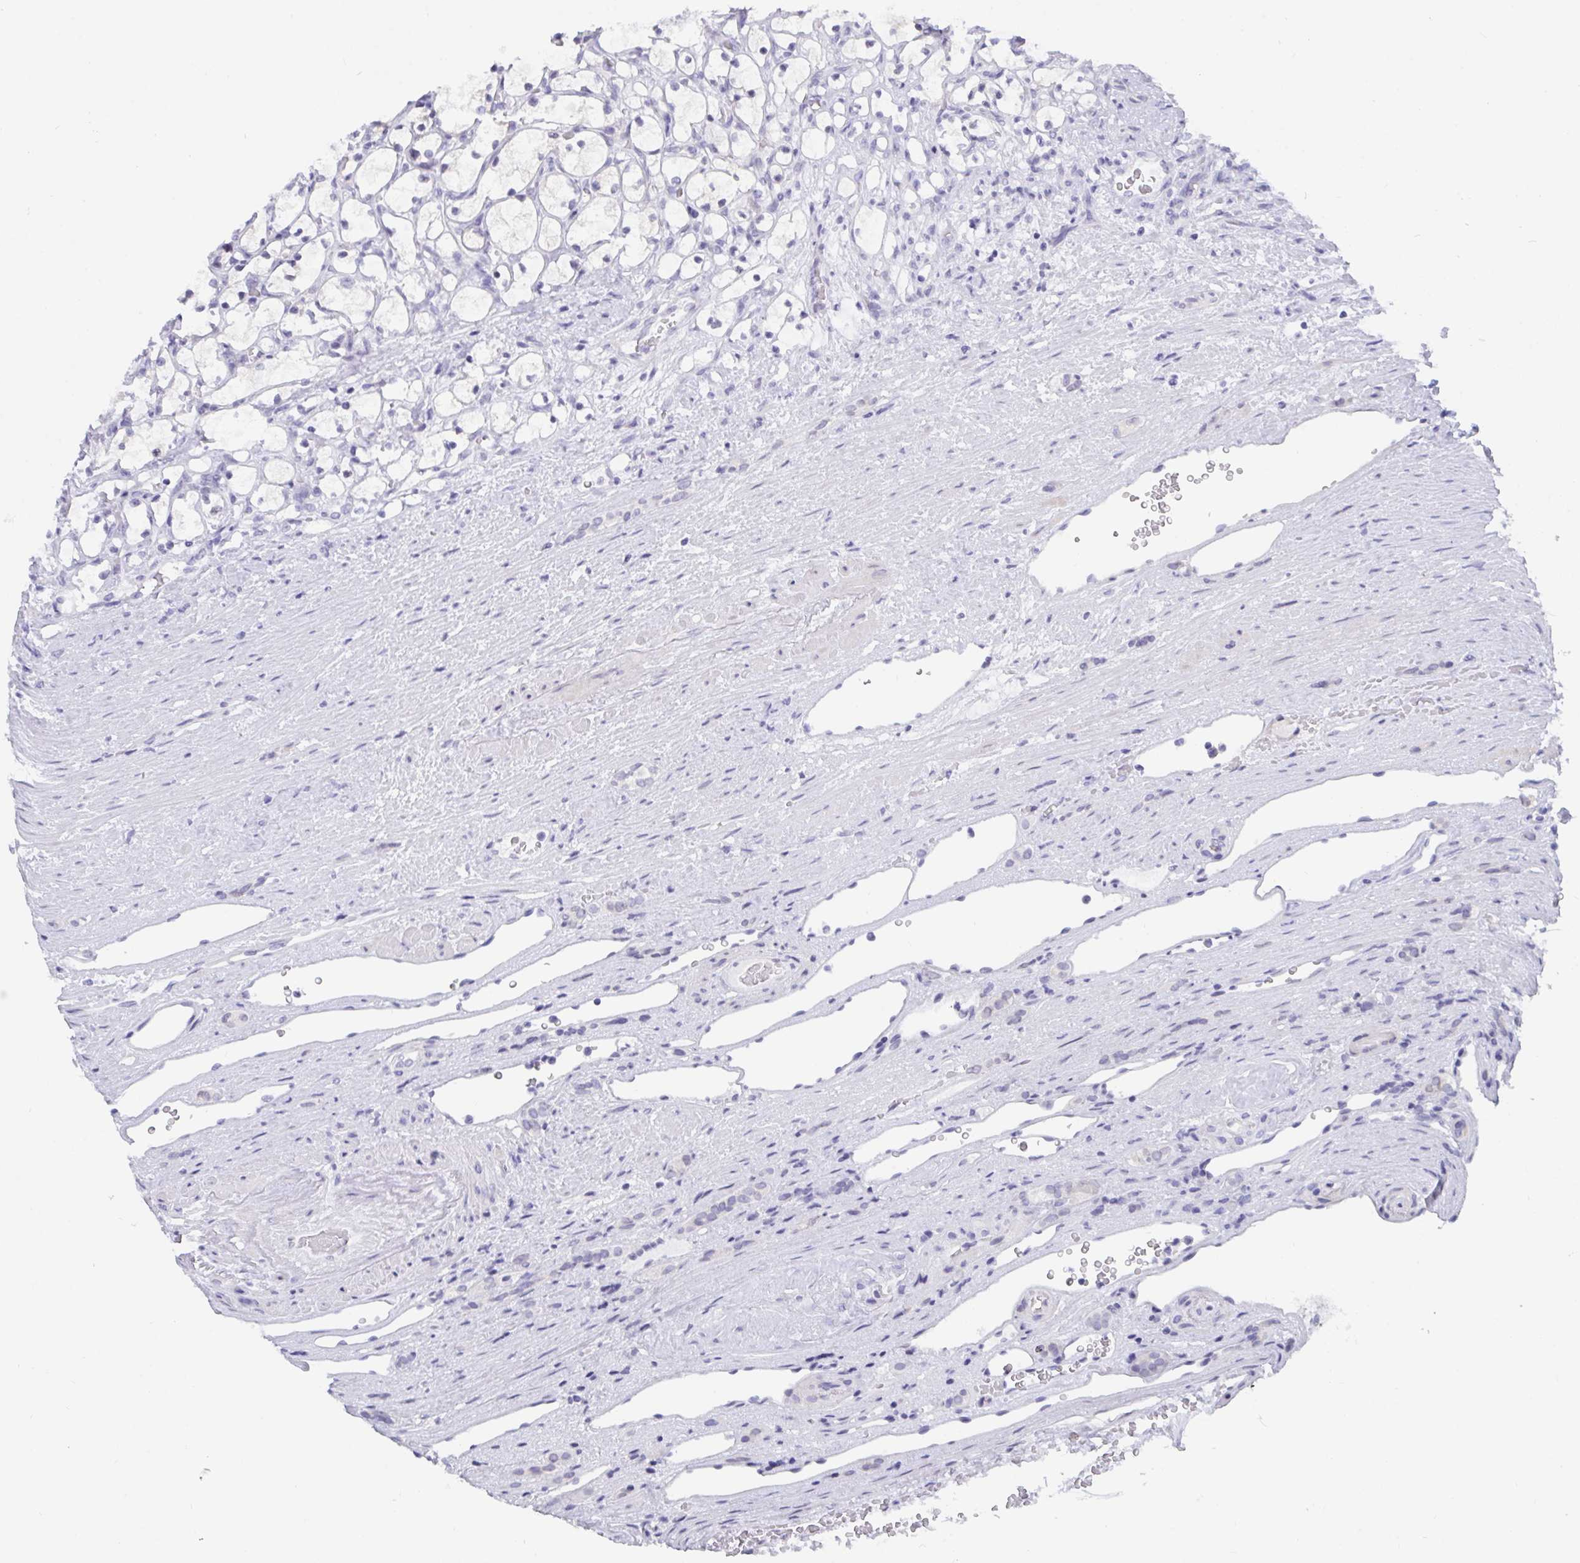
{"staining": {"intensity": "negative", "quantity": "none", "location": "none"}, "tissue": "renal cancer", "cell_type": "Tumor cells", "image_type": "cancer", "snomed": [{"axis": "morphology", "description": "Adenocarcinoma, NOS"}, {"axis": "topography", "description": "Kidney"}], "caption": "Renal adenocarcinoma stained for a protein using immunohistochemistry (IHC) shows no staining tumor cells.", "gene": "BMAL2", "patient": {"sex": "female", "age": 69}}